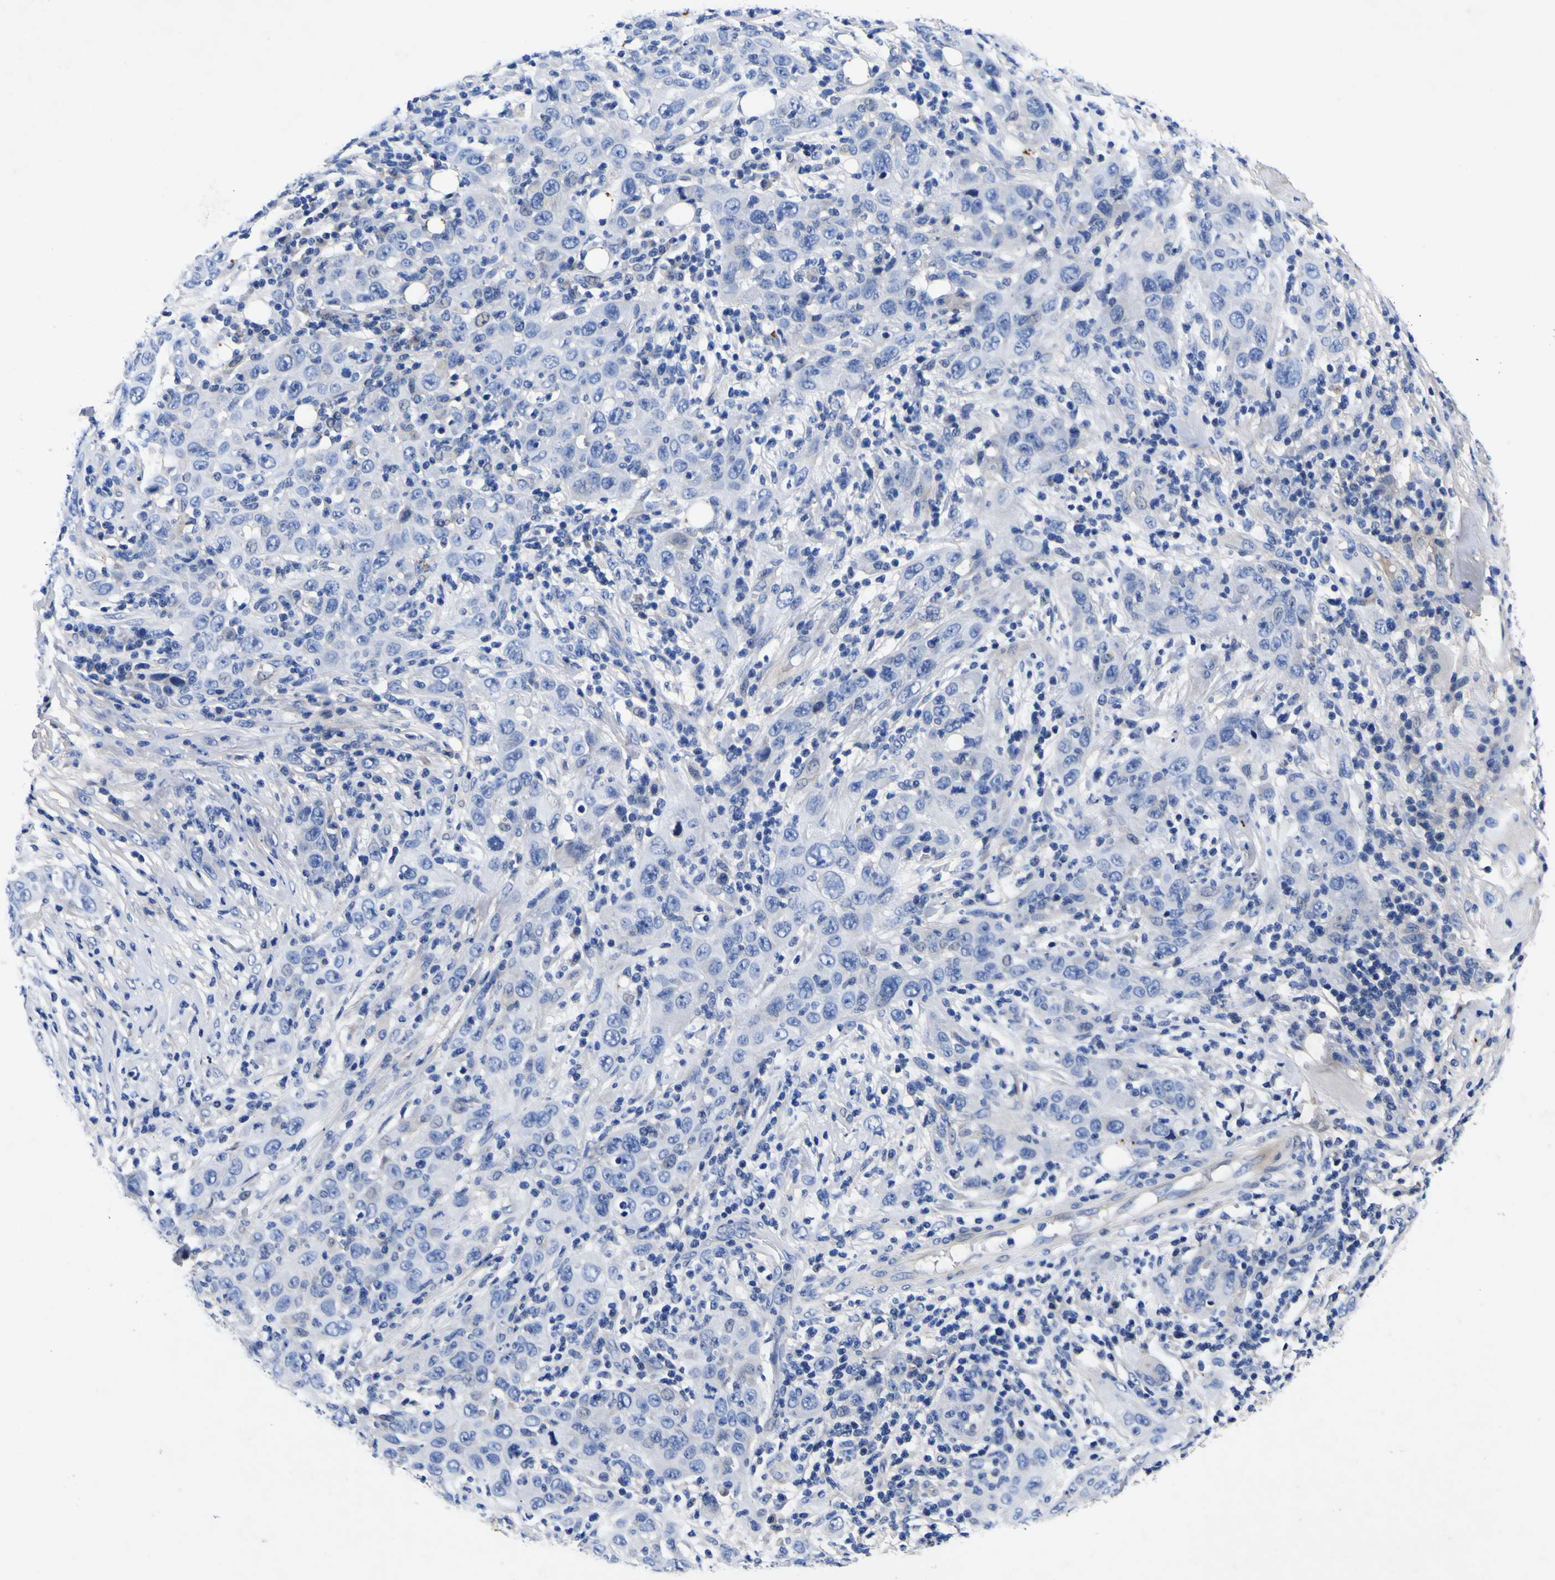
{"staining": {"intensity": "negative", "quantity": "none", "location": "none"}, "tissue": "skin cancer", "cell_type": "Tumor cells", "image_type": "cancer", "snomed": [{"axis": "morphology", "description": "Squamous cell carcinoma, NOS"}, {"axis": "topography", "description": "Skin"}], "caption": "Immunohistochemical staining of skin squamous cell carcinoma reveals no significant positivity in tumor cells. (Brightfield microscopy of DAB IHC at high magnification).", "gene": "VASN", "patient": {"sex": "female", "age": 88}}